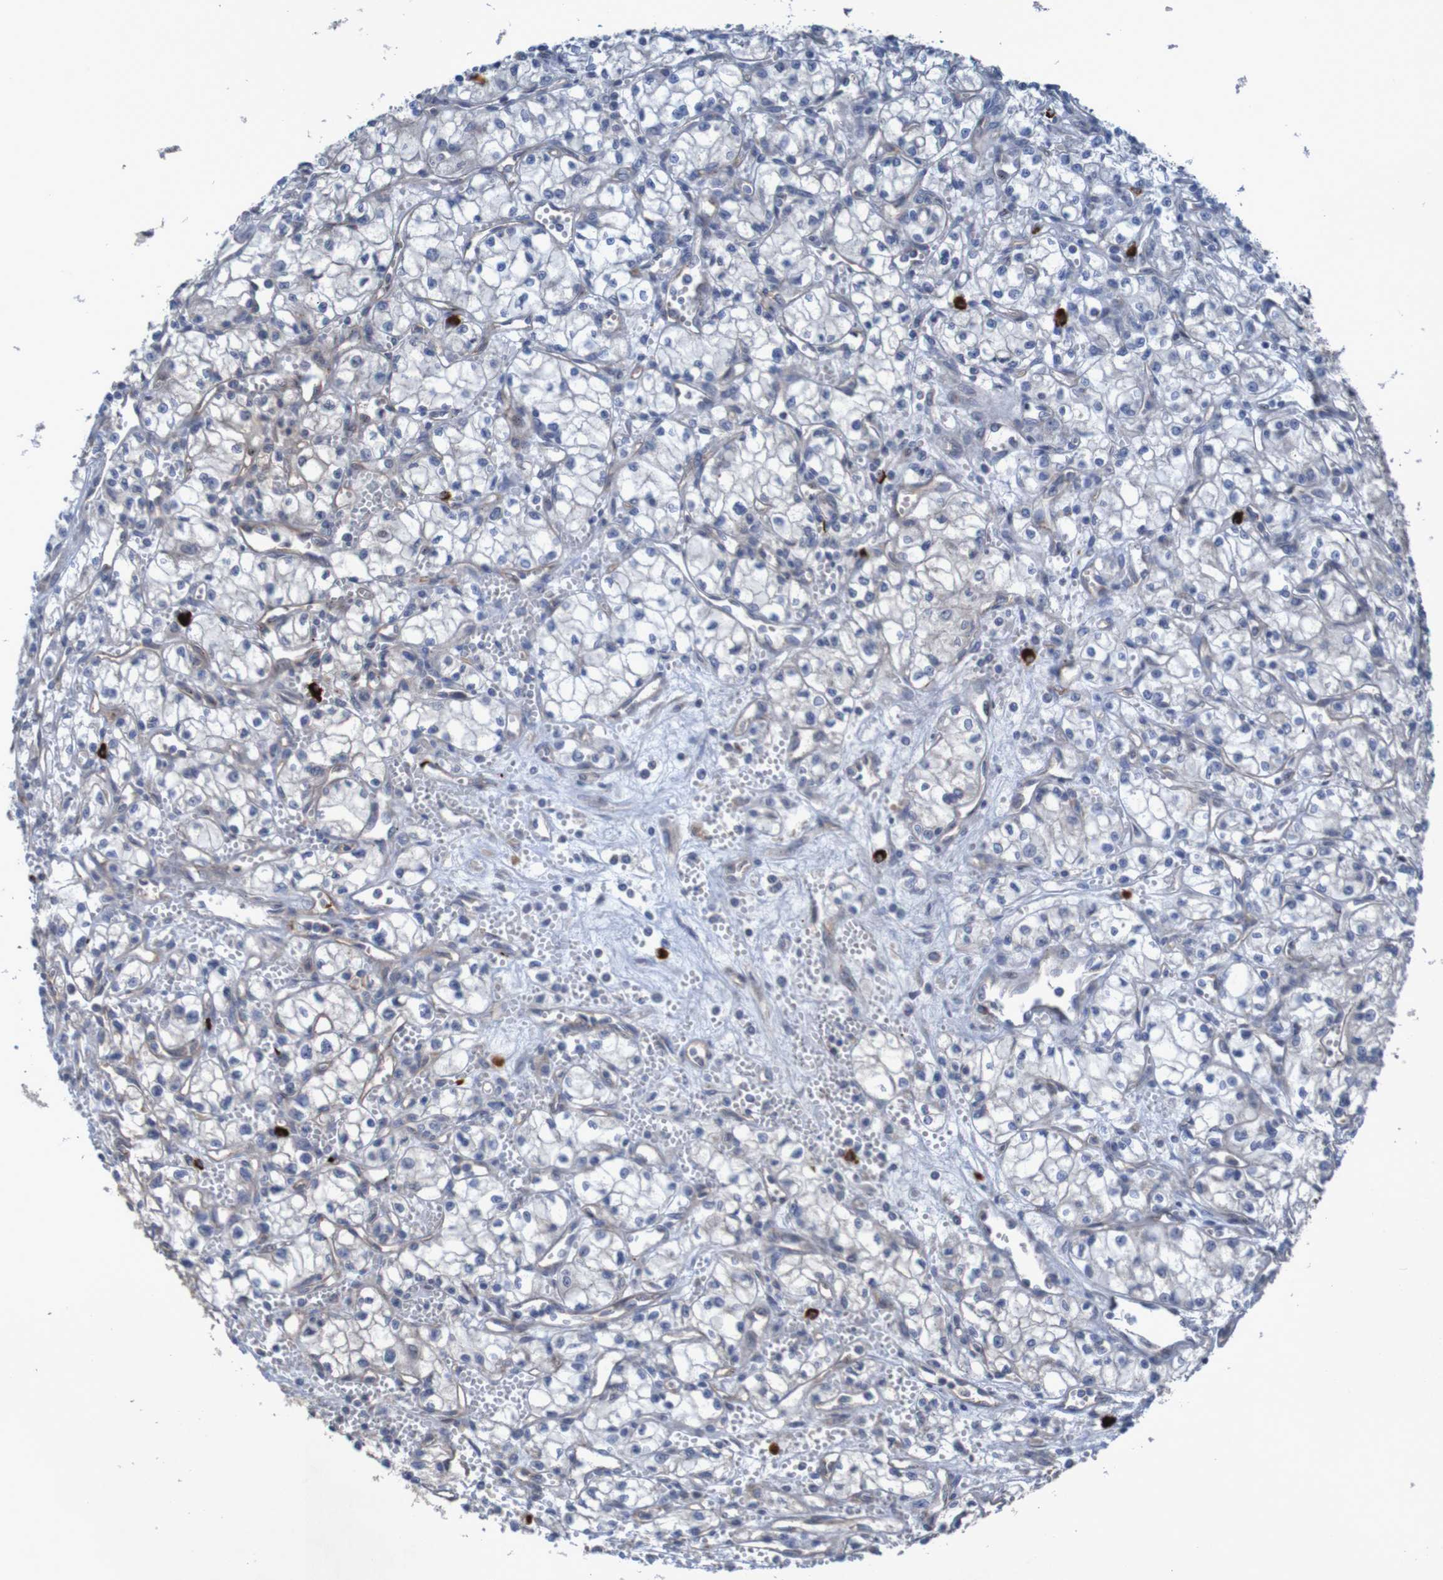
{"staining": {"intensity": "negative", "quantity": "none", "location": "none"}, "tissue": "renal cancer", "cell_type": "Tumor cells", "image_type": "cancer", "snomed": [{"axis": "morphology", "description": "Normal tissue, NOS"}, {"axis": "morphology", "description": "Adenocarcinoma, NOS"}, {"axis": "topography", "description": "Kidney"}], "caption": "Immunohistochemistry histopathology image of neoplastic tissue: human renal cancer stained with DAB (3,3'-diaminobenzidine) shows no significant protein expression in tumor cells. The staining is performed using DAB brown chromogen with nuclei counter-stained in using hematoxylin.", "gene": "ANGPT4", "patient": {"sex": "male", "age": 59}}